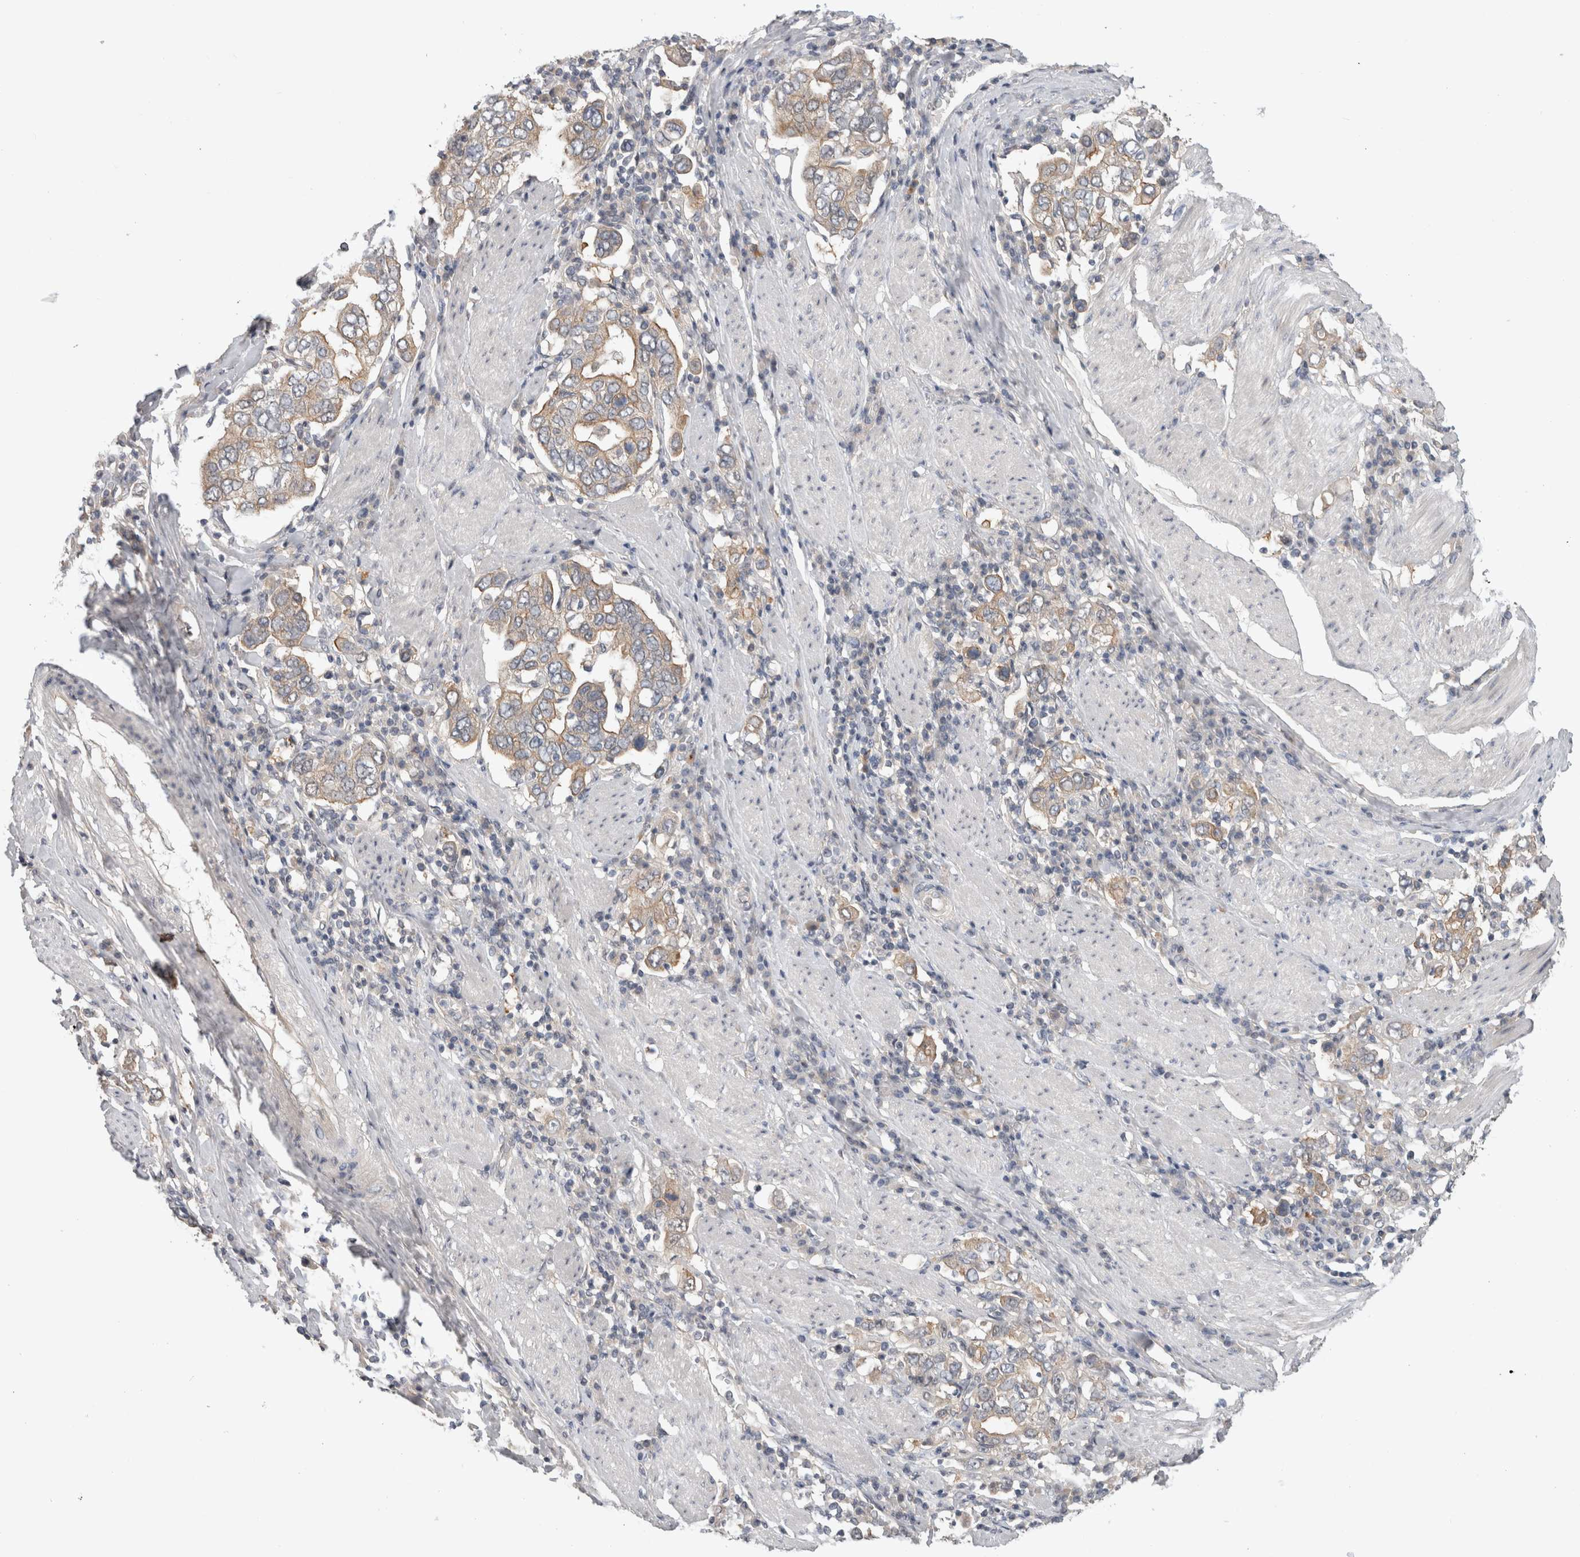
{"staining": {"intensity": "weak", "quantity": "25%-75%", "location": "cytoplasmic/membranous"}, "tissue": "stomach cancer", "cell_type": "Tumor cells", "image_type": "cancer", "snomed": [{"axis": "morphology", "description": "Adenocarcinoma, NOS"}, {"axis": "topography", "description": "Stomach, upper"}], "caption": "There is low levels of weak cytoplasmic/membranous positivity in tumor cells of stomach adenocarcinoma, as demonstrated by immunohistochemical staining (brown color).", "gene": "CERS3", "patient": {"sex": "male", "age": 62}}